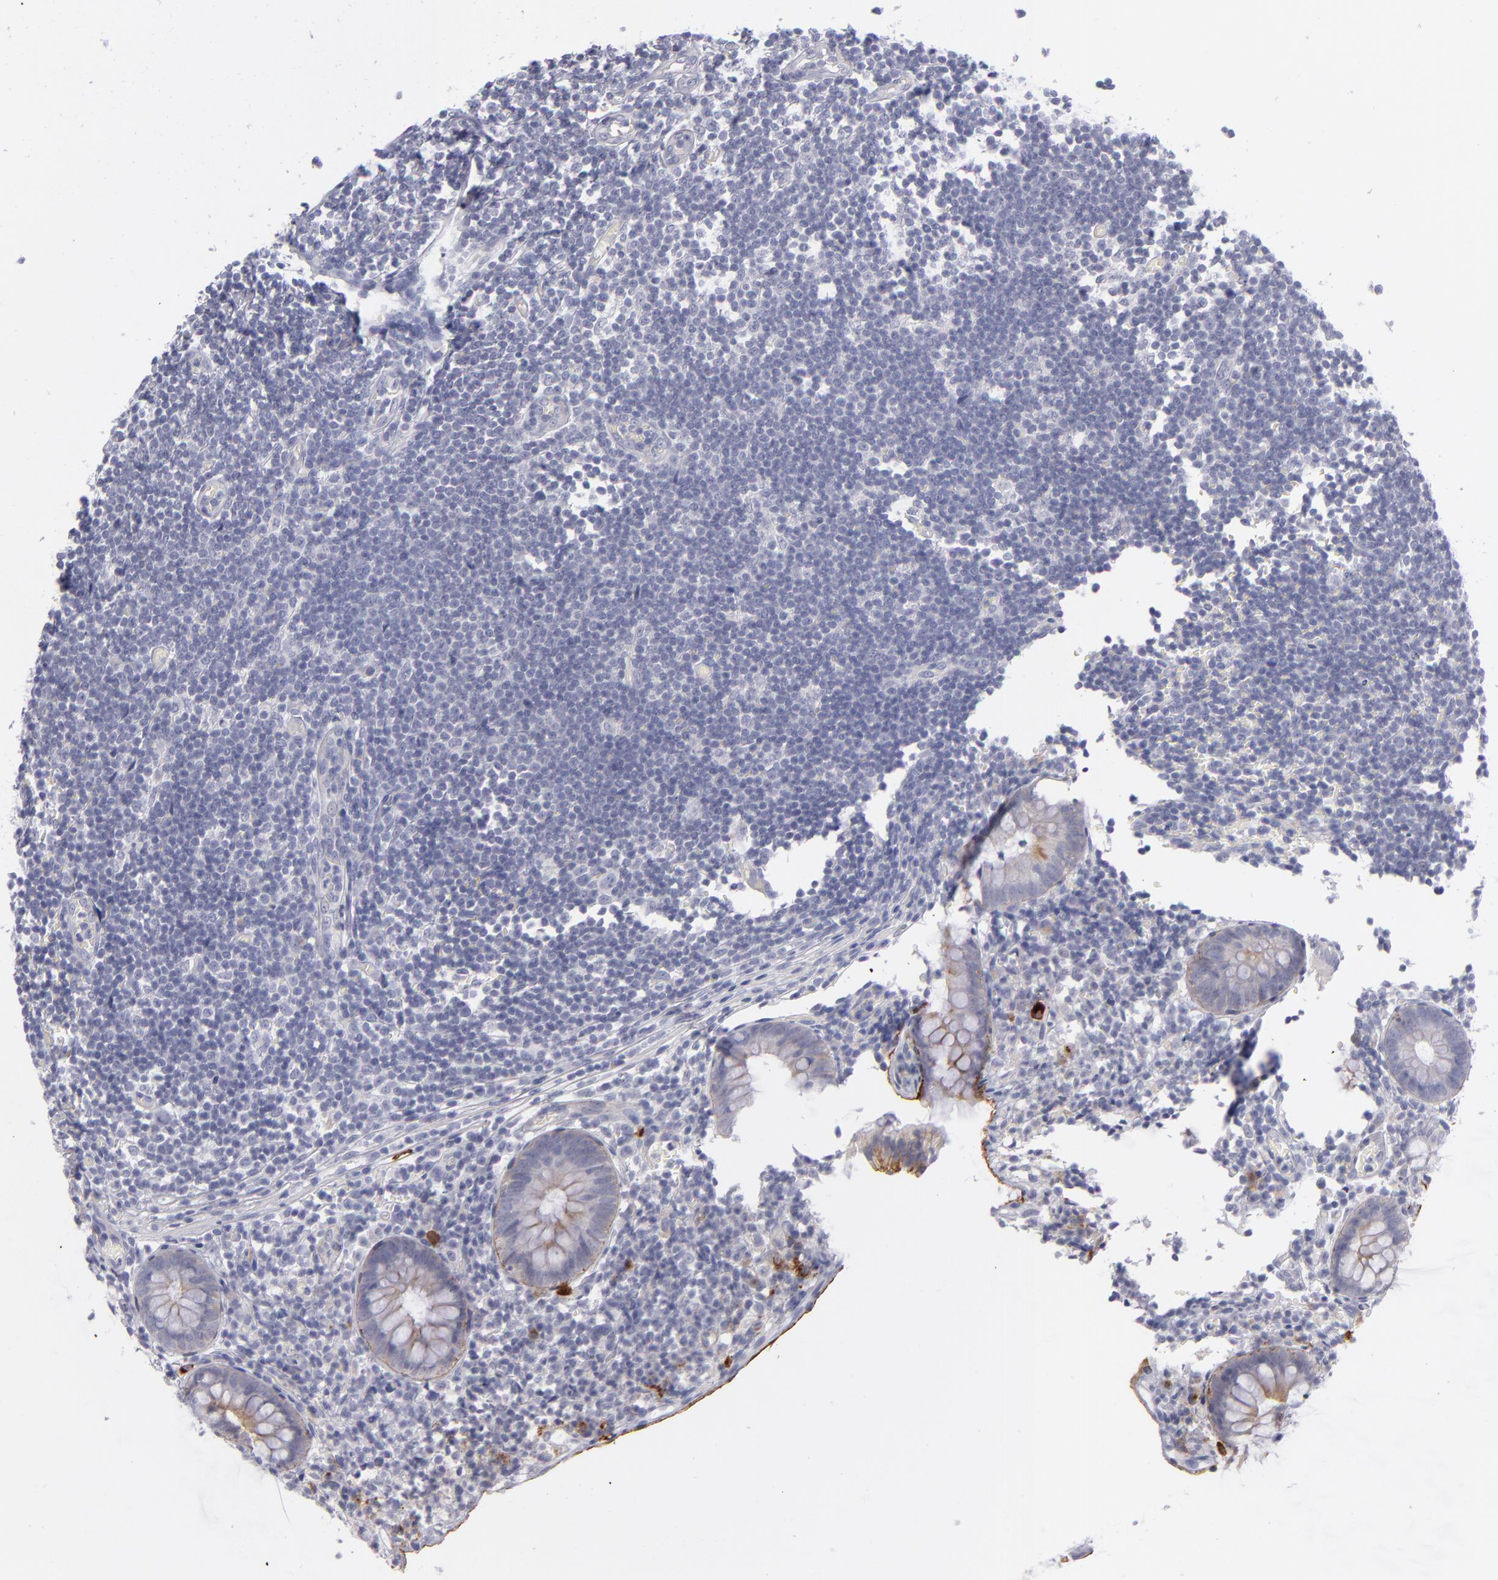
{"staining": {"intensity": "weak", "quantity": ">75%", "location": "cytoplasmic/membranous"}, "tissue": "appendix", "cell_type": "Glandular cells", "image_type": "normal", "snomed": [{"axis": "morphology", "description": "Normal tissue, NOS"}, {"axis": "topography", "description": "Appendix"}], "caption": "An IHC image of benign tissue is shown. Protein staining in brown highlights weak cytoplasmic/membranous positivity in appendix within glandular cells.", "gene": "ITGB4", "patient": {"sex": "male", "age": 38}}